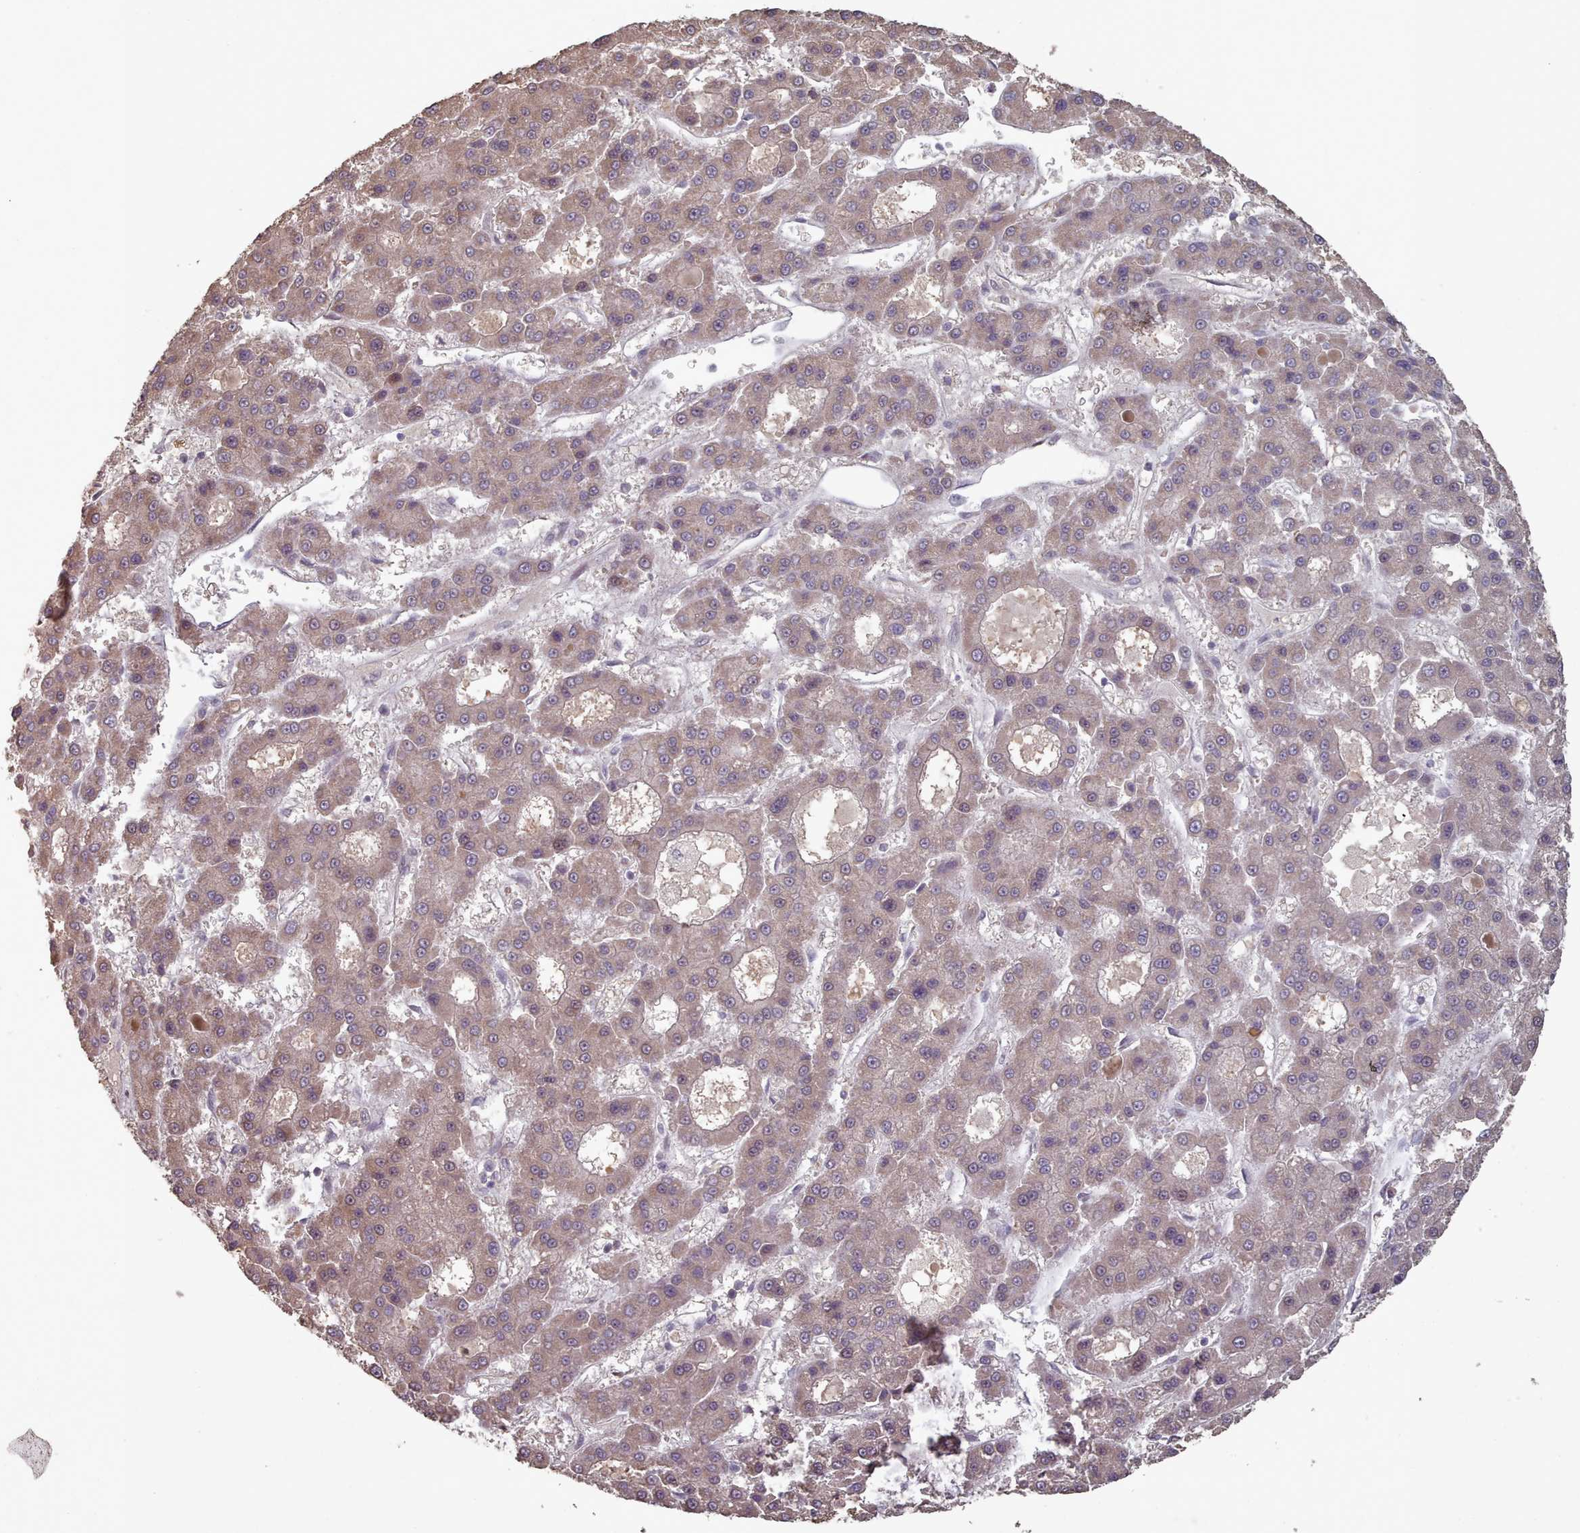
{"staining": {"intensity": "weak", "quantity": "25%-75%", "location": "cytoplasmic/membranous,nuclear"}, "tissue": "liver cancer", "cell_type": "Tumor cells", "image_type": "cancer", "snomed": [{"axis": "morphology", "description": "Carcinoma, Hepatocellular, NOS"}, {"axis": "topography", "description": "Liver"}], "caption": "Immunohistochemistry (IHC) (DAB (3,3'-diaminobenzidine)) staining of human liver cancer (hepatocellular carcinoma) reveals weak cytoplasmic/membranous and nuclear protein positivity in approximately 25%-75% of tumor cells.", "gene": "ERCC6L", "patient": {"sex": "male", "age": 70}}